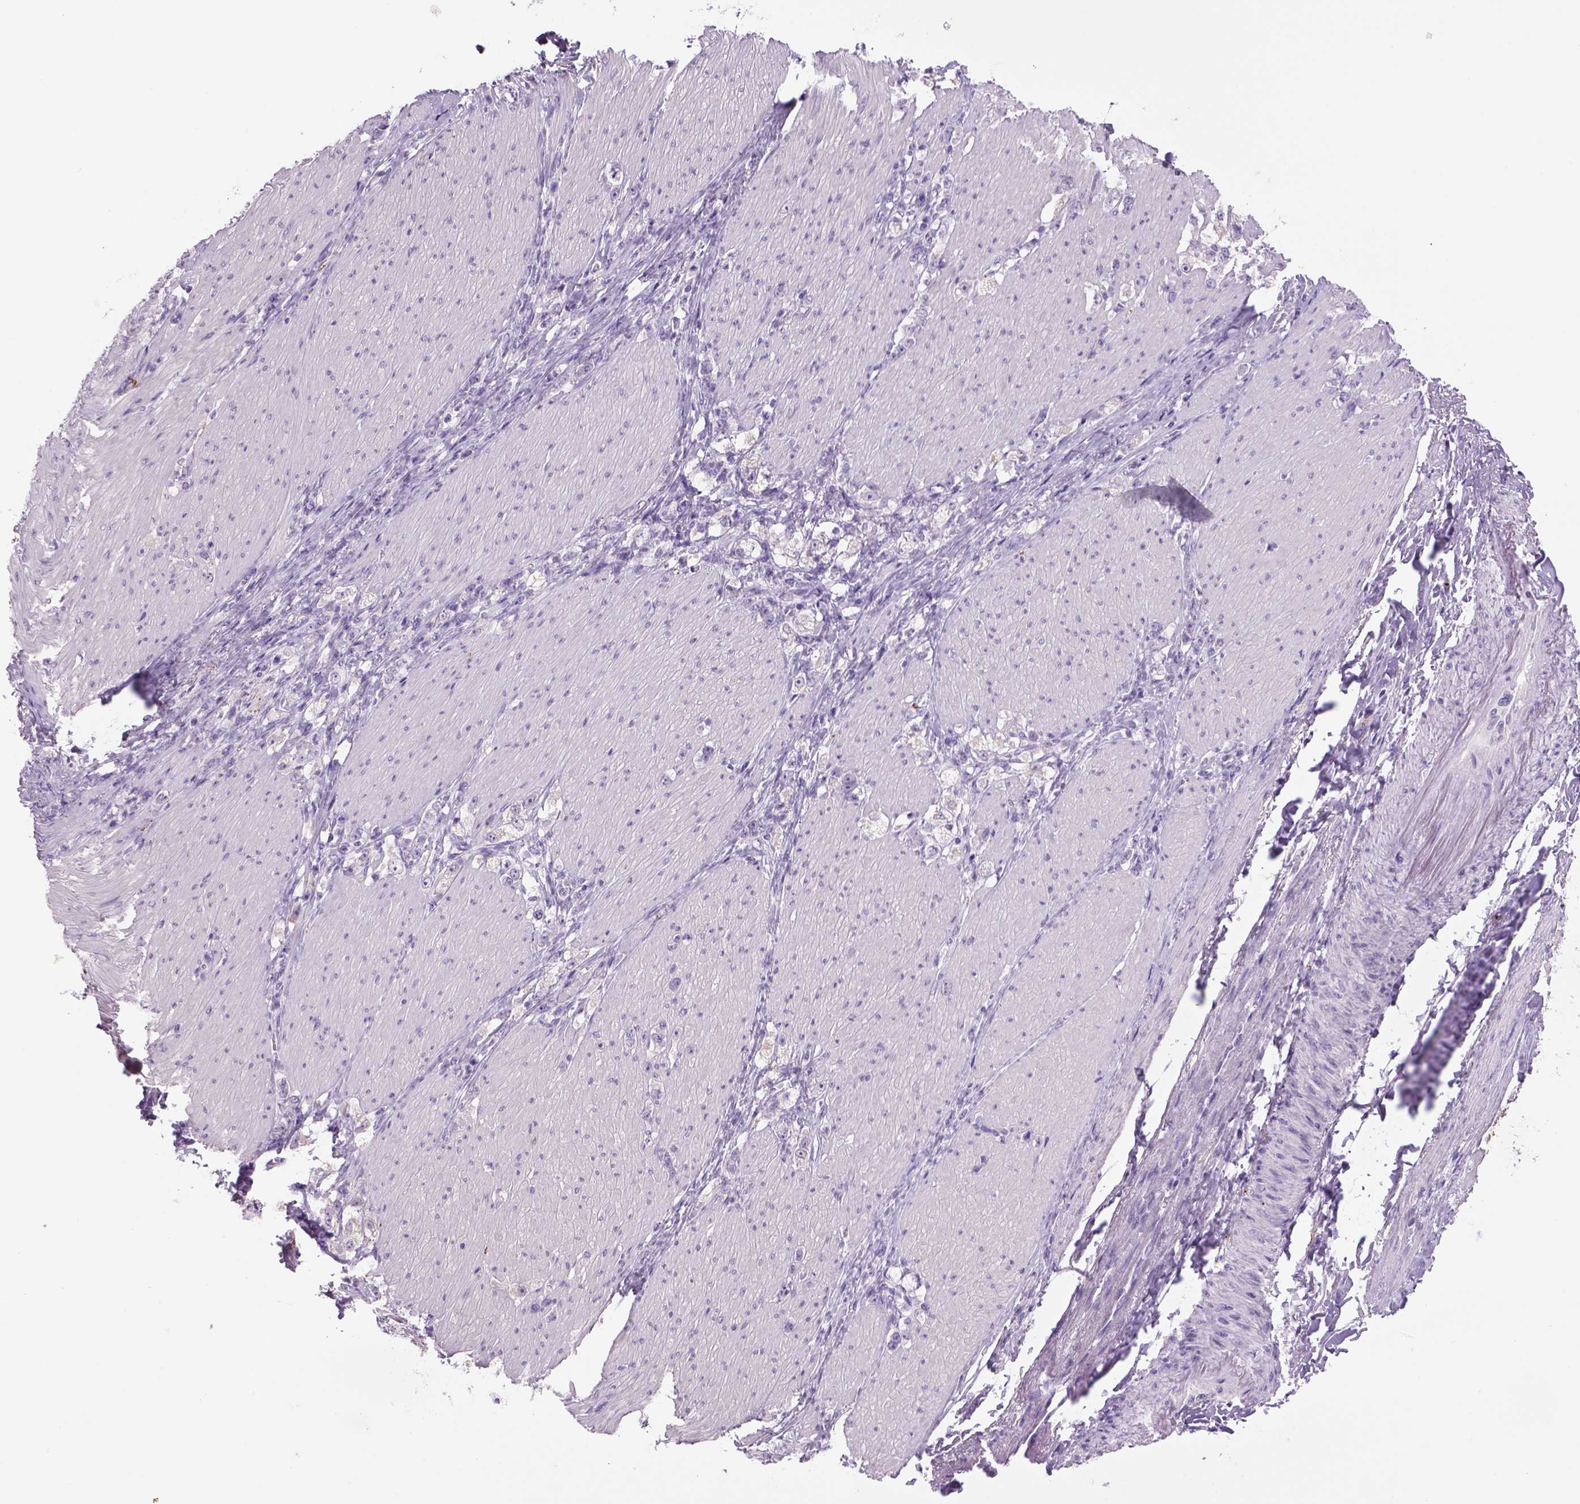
{"staining": {"intensity": "negative", "quantity": "none", "location": "none"}, "tissue": "stomach cancer", "cell_type": "Tumor cells", "image_type": "cancer", "snomed": [{"axis": "morphology", "description": "Adenocarcinoma, NOS"}, {"axis": "topography", "description": "Stomach, lower"}], "caption": "Stomach adenocarcinoma was stained to show a protein in brown. There is no significant staining in tumor cells.", "gene": "DBH", "patient": {"sex": "male", "age": 88}}